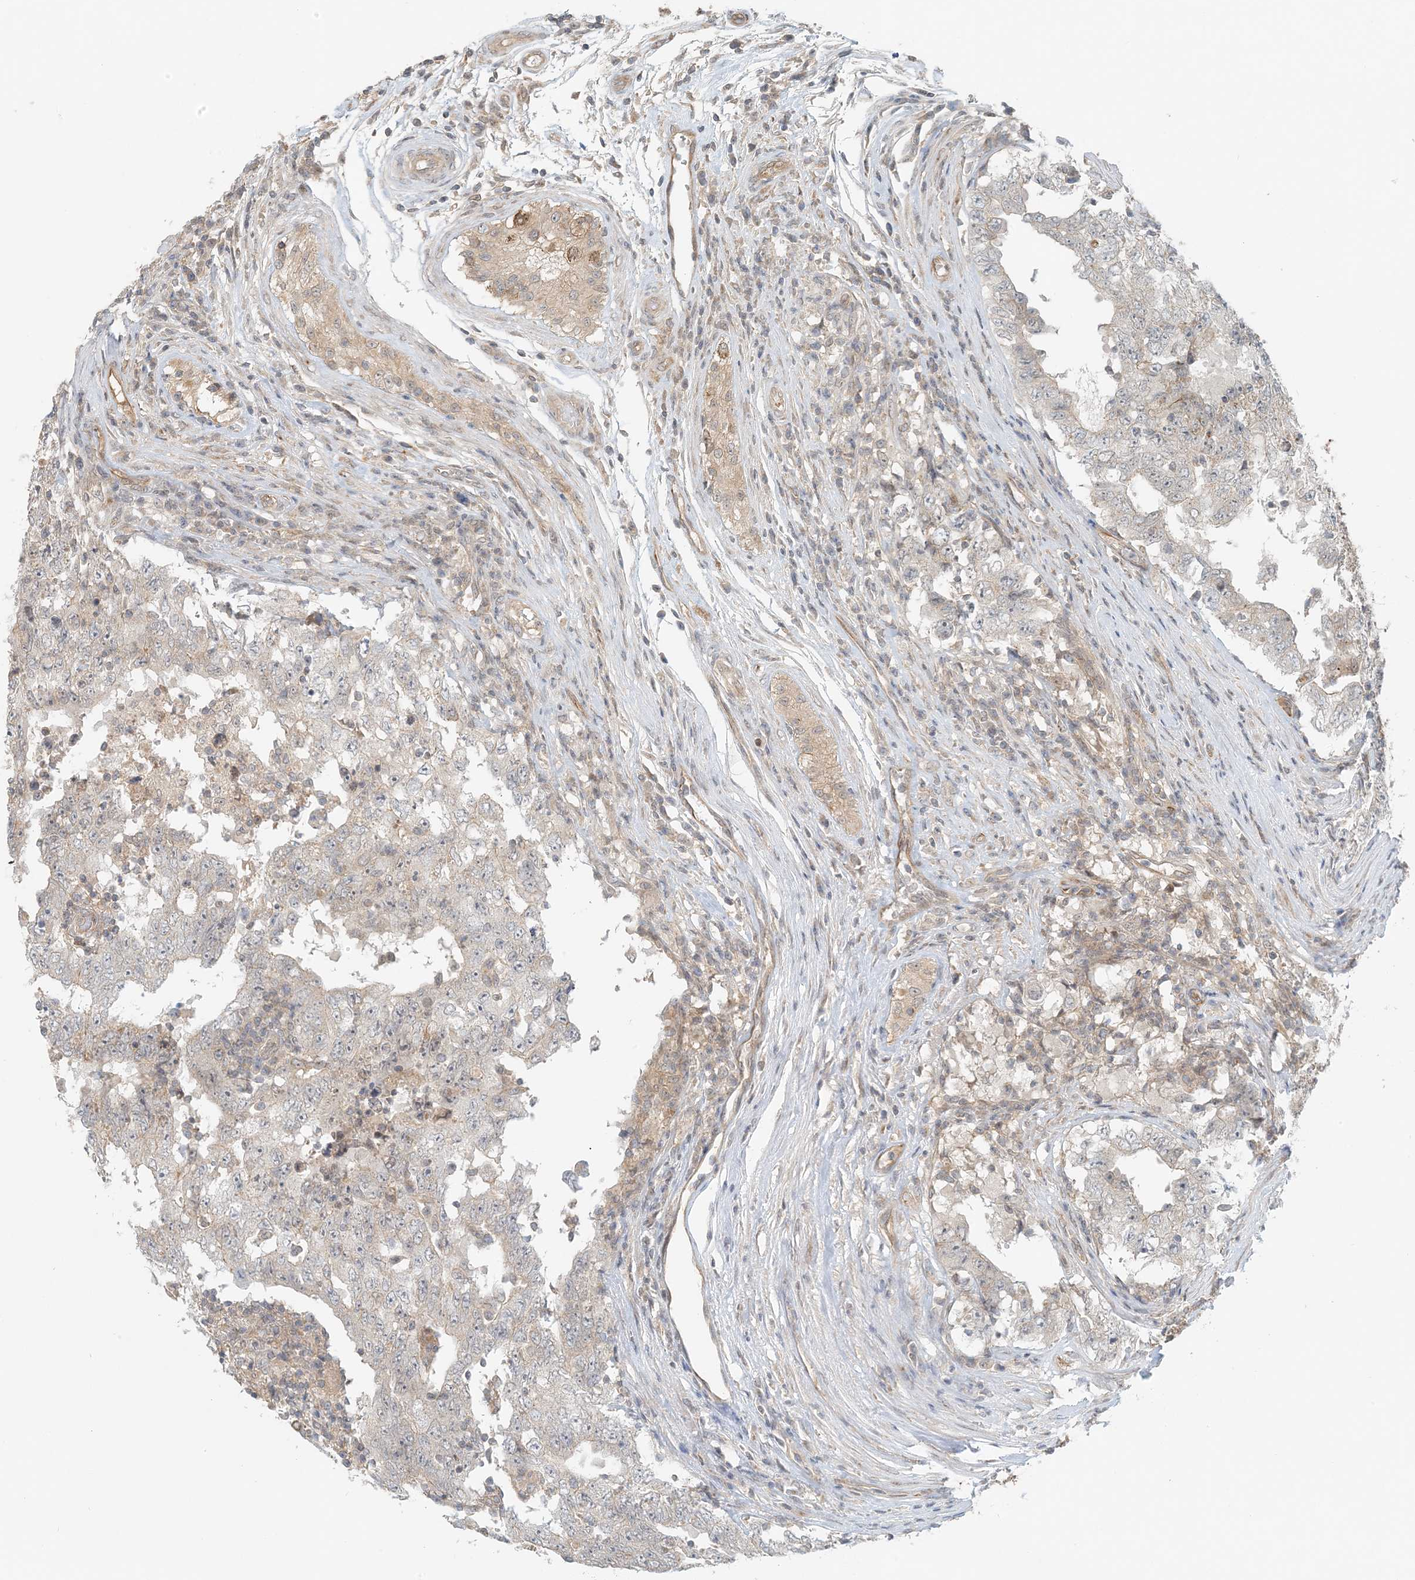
{"staining": {"intensity": "weak", "quantity": "25%-75%", "location": "cytoplasmic/membranous"}, "tissue": "testis cancer", "cell_type": "Tumor cells", "image_type": "cancer", "snomed": [{"axis": "morphology", "description": "Carcinoma, Embryonal, NOS"}, {"axis": "topography", "description": "Testis"}], "caption": "This is an image of immunohistochemistry staining of testis cancer, which shows weak staining in the cytoplasmic/membranous of tumor cells.", "gene": "OBI1", "patient": {"sex": "male", "age": 26}}